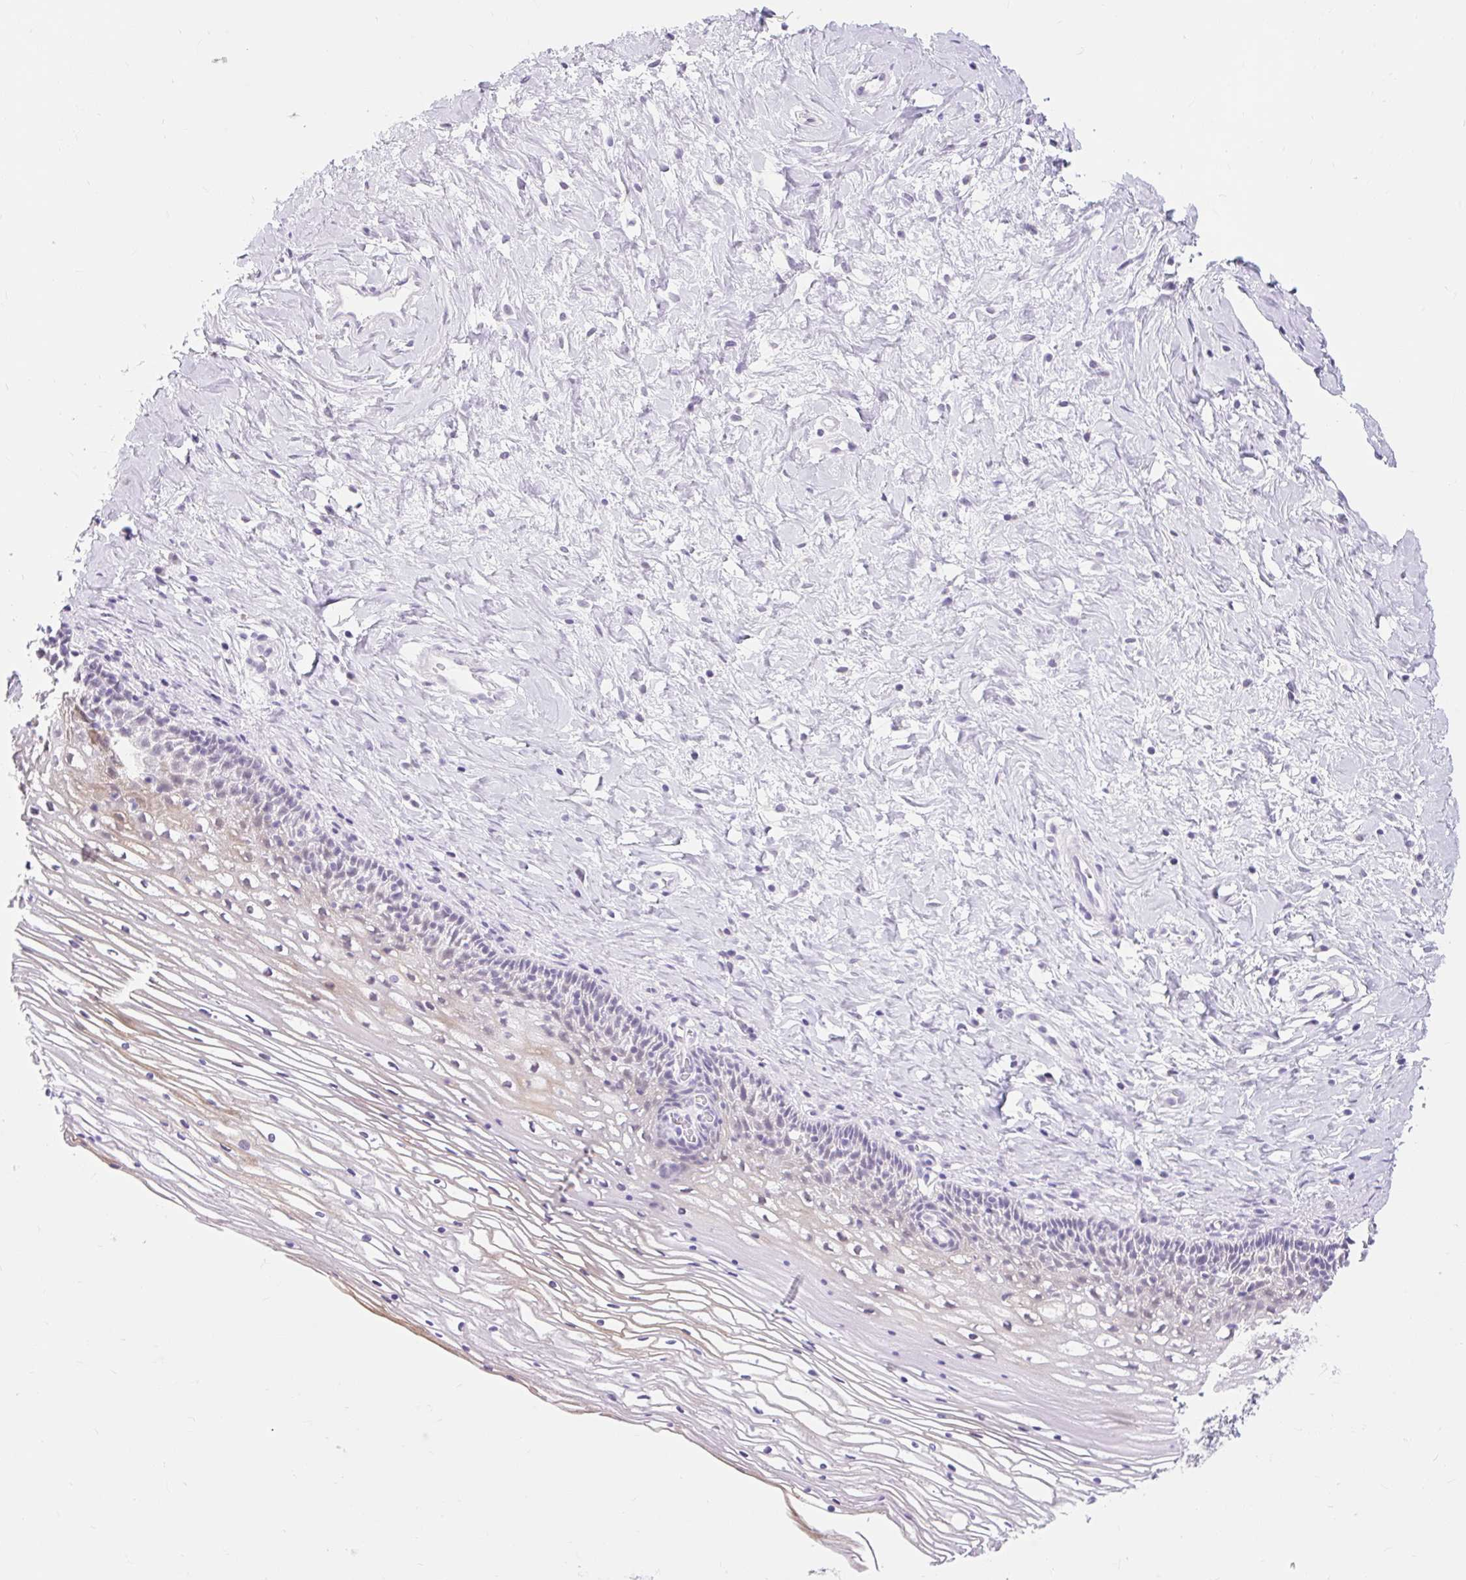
{"staining": {"intensity": "negative", "quantity": "none", "location": "none"}, "tissue": "cervix", "cell_type": "Glandular cells", "image_type": "normal", "snomed": [{"axis": "morphology", "description": "Normal tissue, NOS"}, {"axis": "topography", "description": "Cervix"}], "caption": "Immunohistochemistry histopathology image of unremarkable cervix: cervix stained with DAB (3,3'-diaminobenzidine) reveals no significant protein staining in glandular cells.", "gene": "ITPK1", "patient": {"sex": "female", "age": 36}}